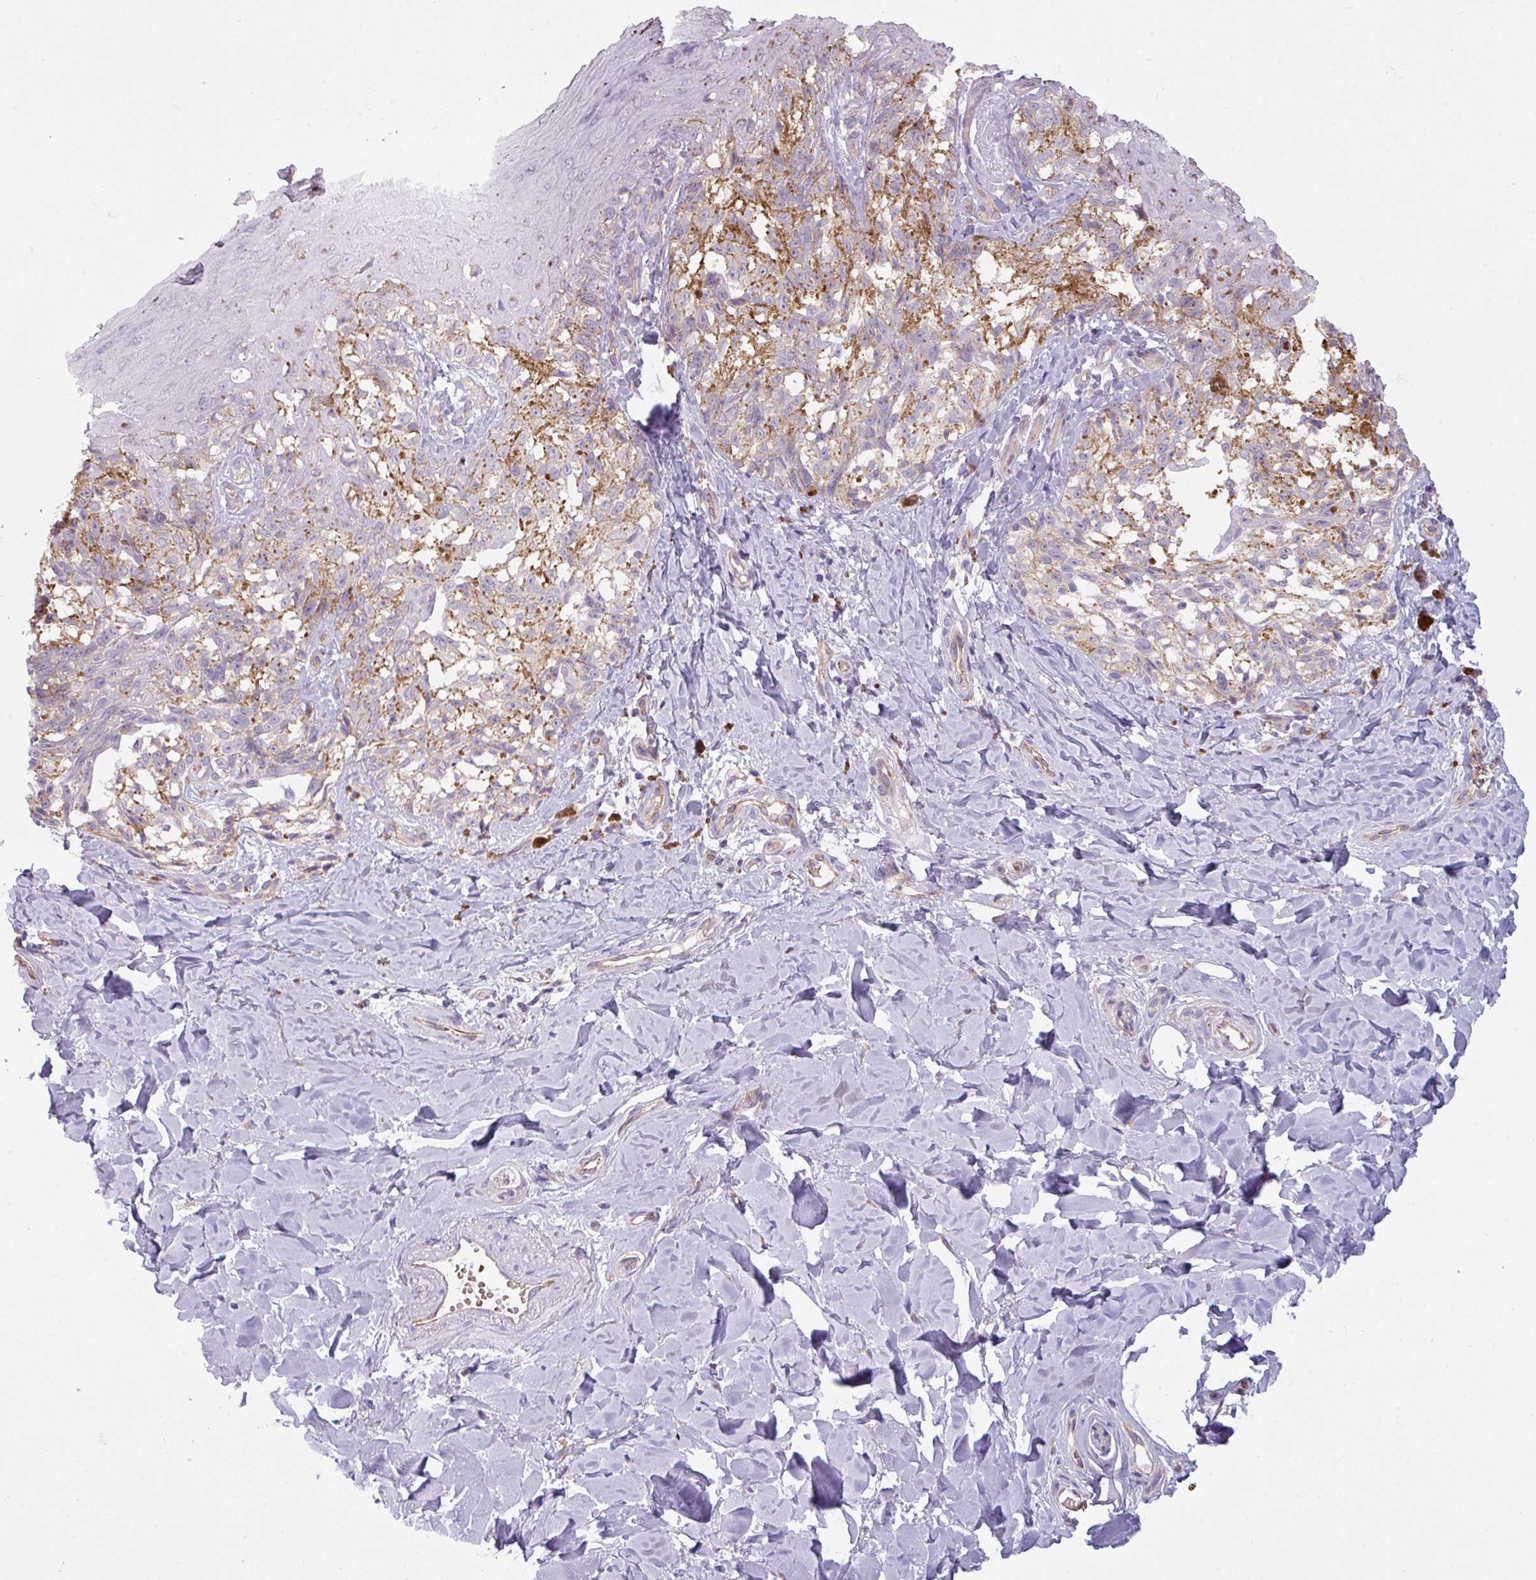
{"staining": {"intensity": "negative", "quantity": "none", "location": "none"}, "tissue": "melanoma", "cell_type": "Tumor cells", "image_type": "cancer", "snomed": [{"axis": "morphology", "description": "Malignant melanoma, NOS"}, {"axis": "topography", "description": "Skin"}], "caption": "This is a micrograph of IHC staining of malignant melanoma, which shows no expression in tumor cells.", "gene": "BUD23", "patient": {"sex": "female", "age": 65}}